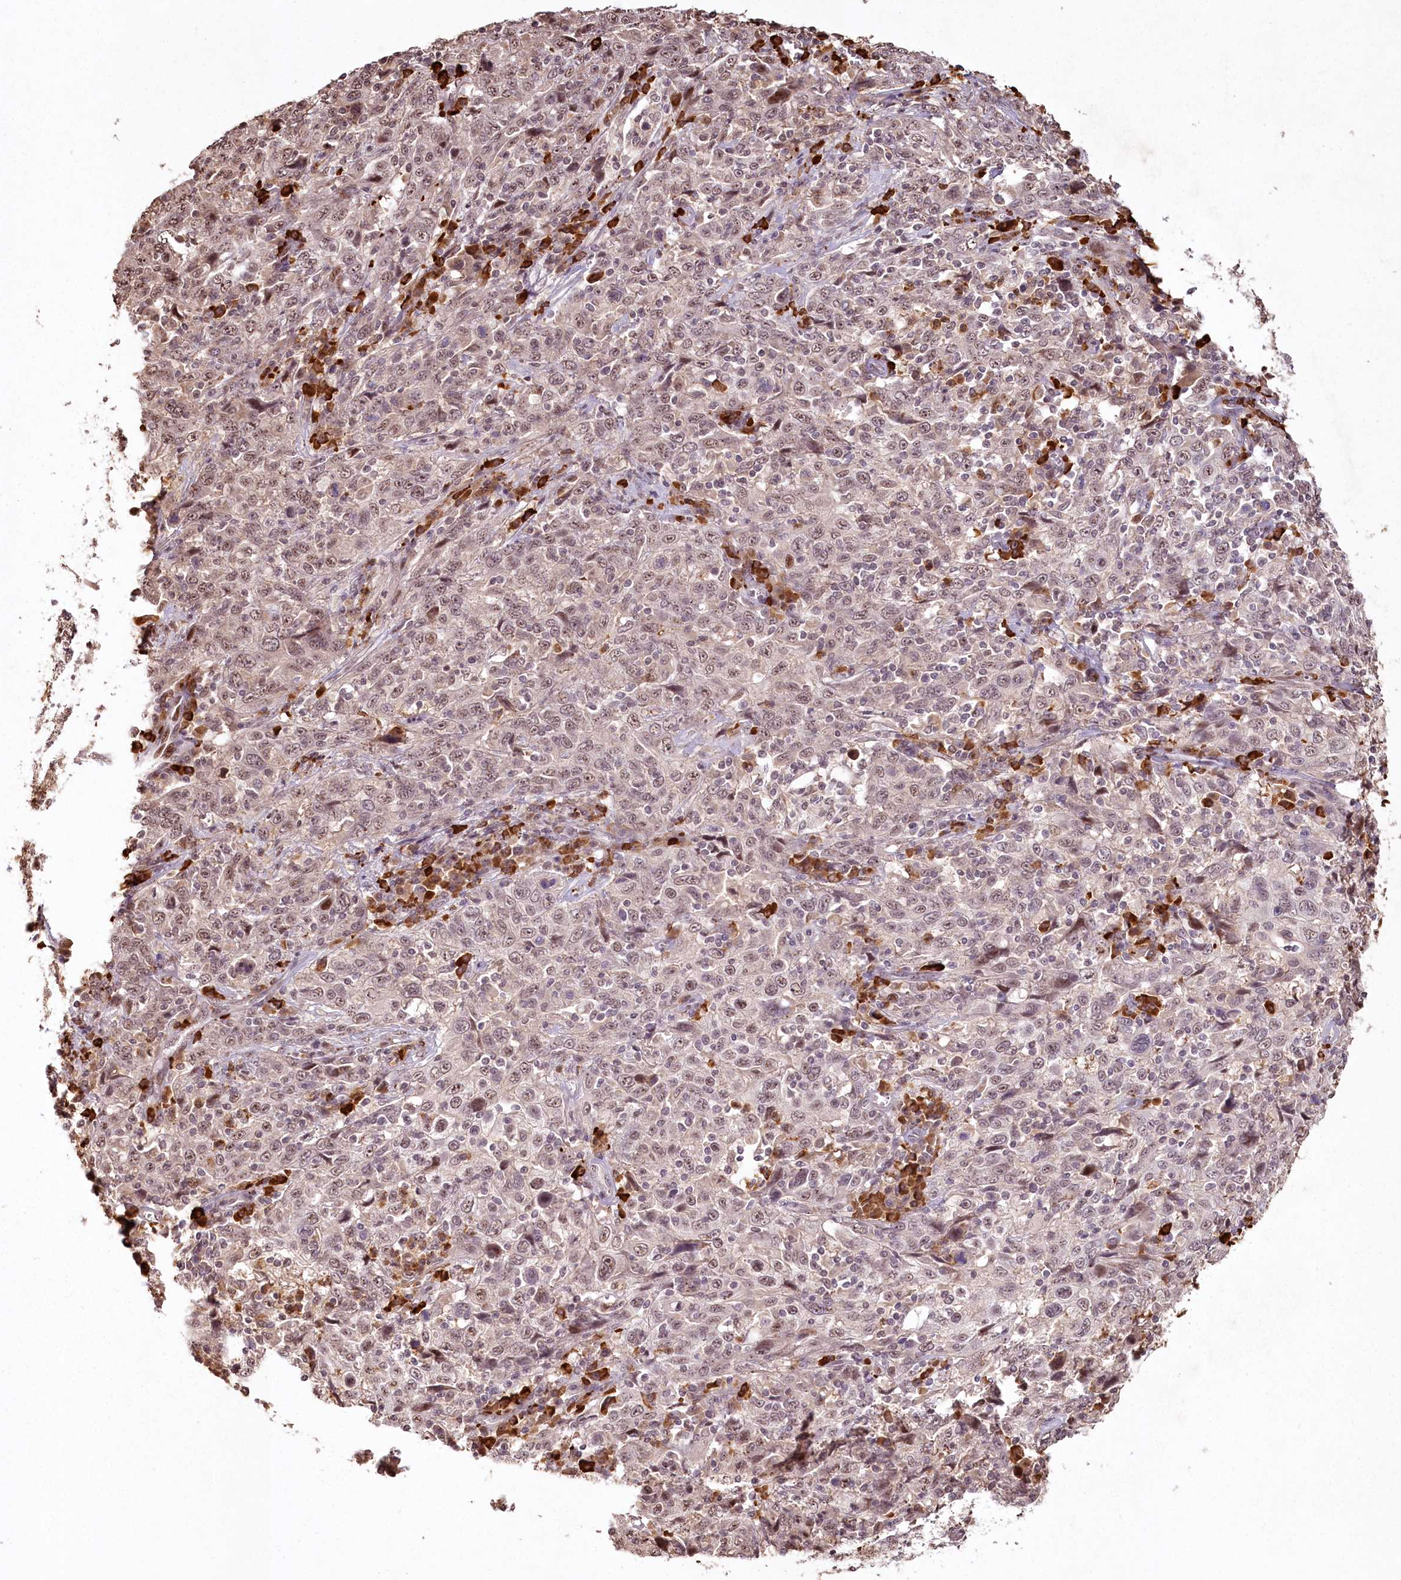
{"staining": {"intensity": "weak", "quantity": ">75%", "location": "nuclear"}, "tissue": "cervical cancer", "cell_type": "Tumor cells", "image_type": "cancer", "snomed": [{"axis": "morphology", "description": "Squamous cell carcinoma, NOS"}, {"axis": "topography", "description": "Cervix"}], "caption": "Human squamous cell carcinoma (cervical) stained with a protein marker reveals weak staining in tumor cells.", "gene": "PYROXD1", "patient": {"sex": "female", "age": 46}}